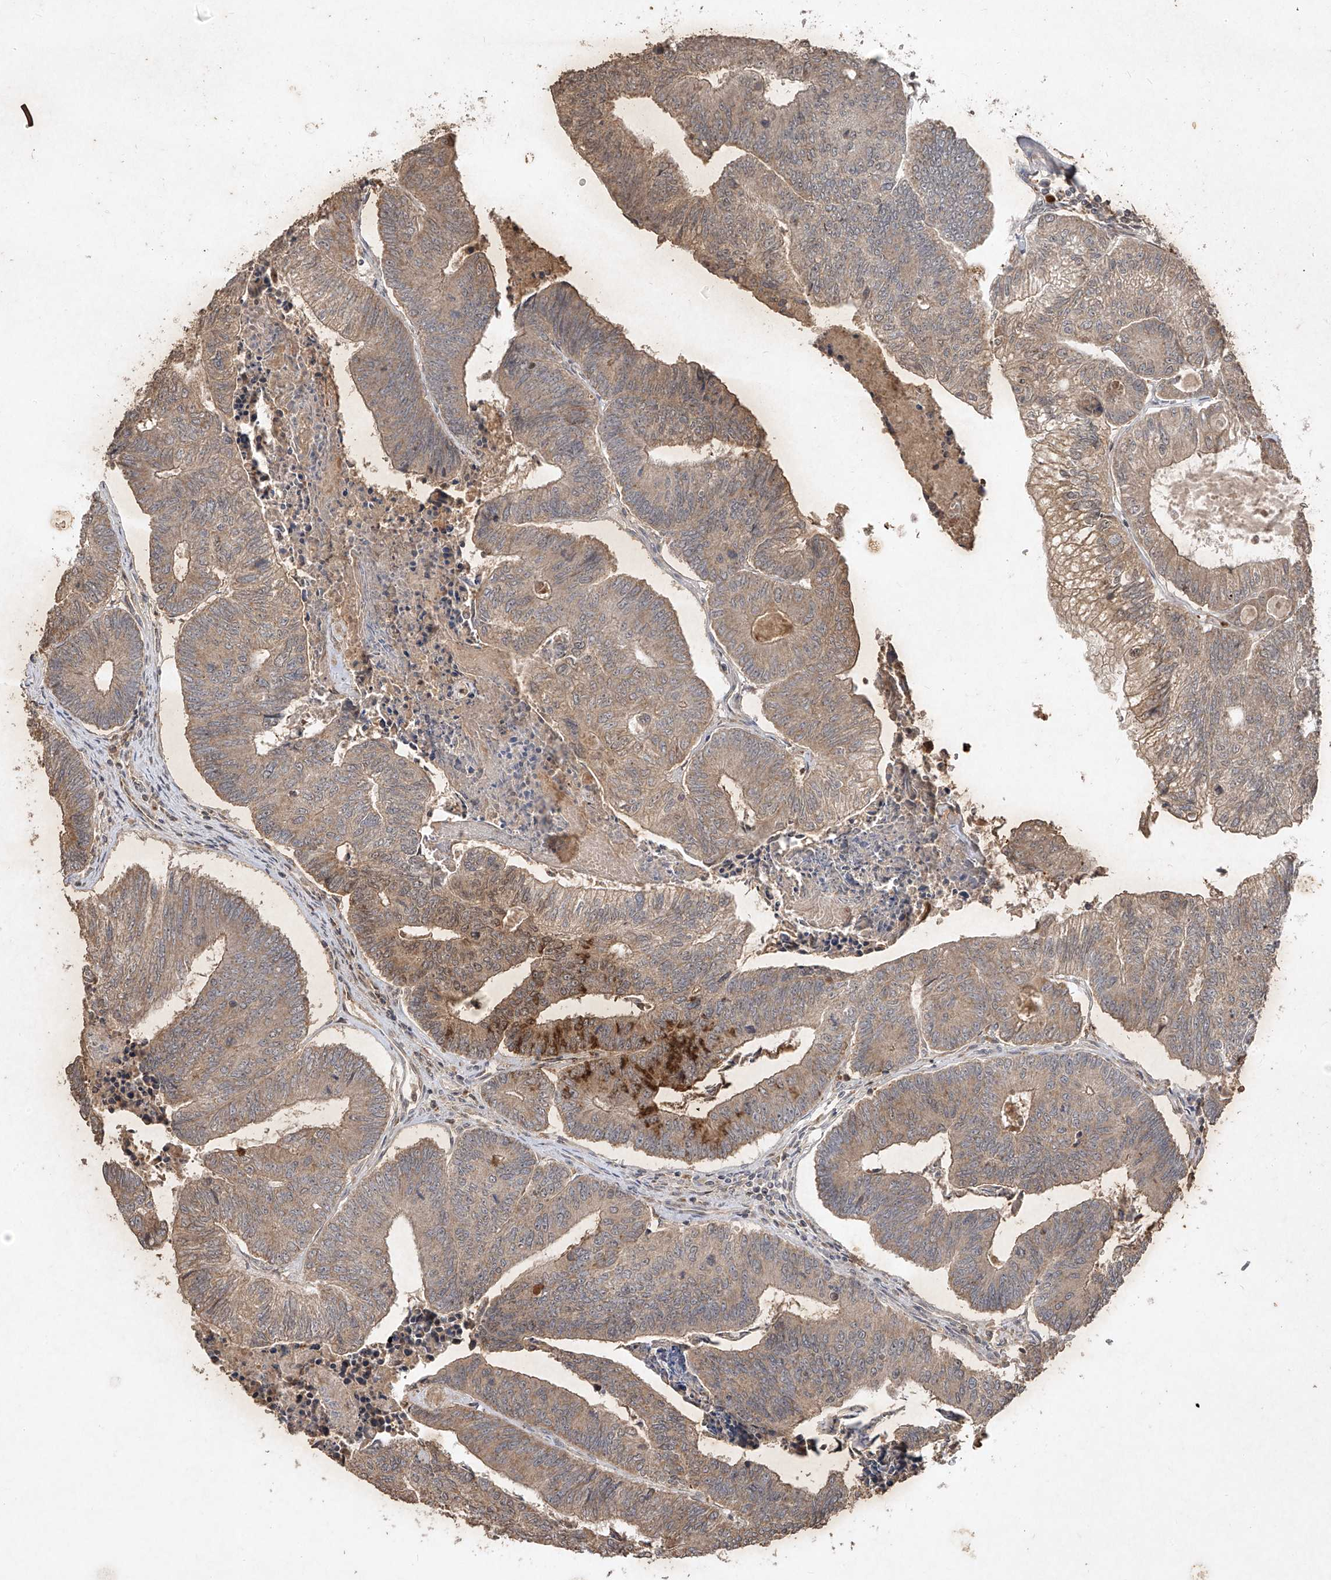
{"staining": {"intensity": "weak", "quantity": ">75%", "location": "cytoplasmic/membranous"}, "tissue": "colorectal cancer", "cell_type": "Tumor cells", "image_type": "cancer", "snomed": [{"axis": "morphology", "description": "Adenocarcinoma, NOS"}, {"axis": "topography", "description": "Colon"}], "caption": "Immunohistochemical staining of colorectal adenocarcinoma displays low levels of weak cytoplasmic/membranous protein expression in about >75% of tumor cells.", "gene": "ABCD3", "patient": {"sex": "female", "age": 67}}